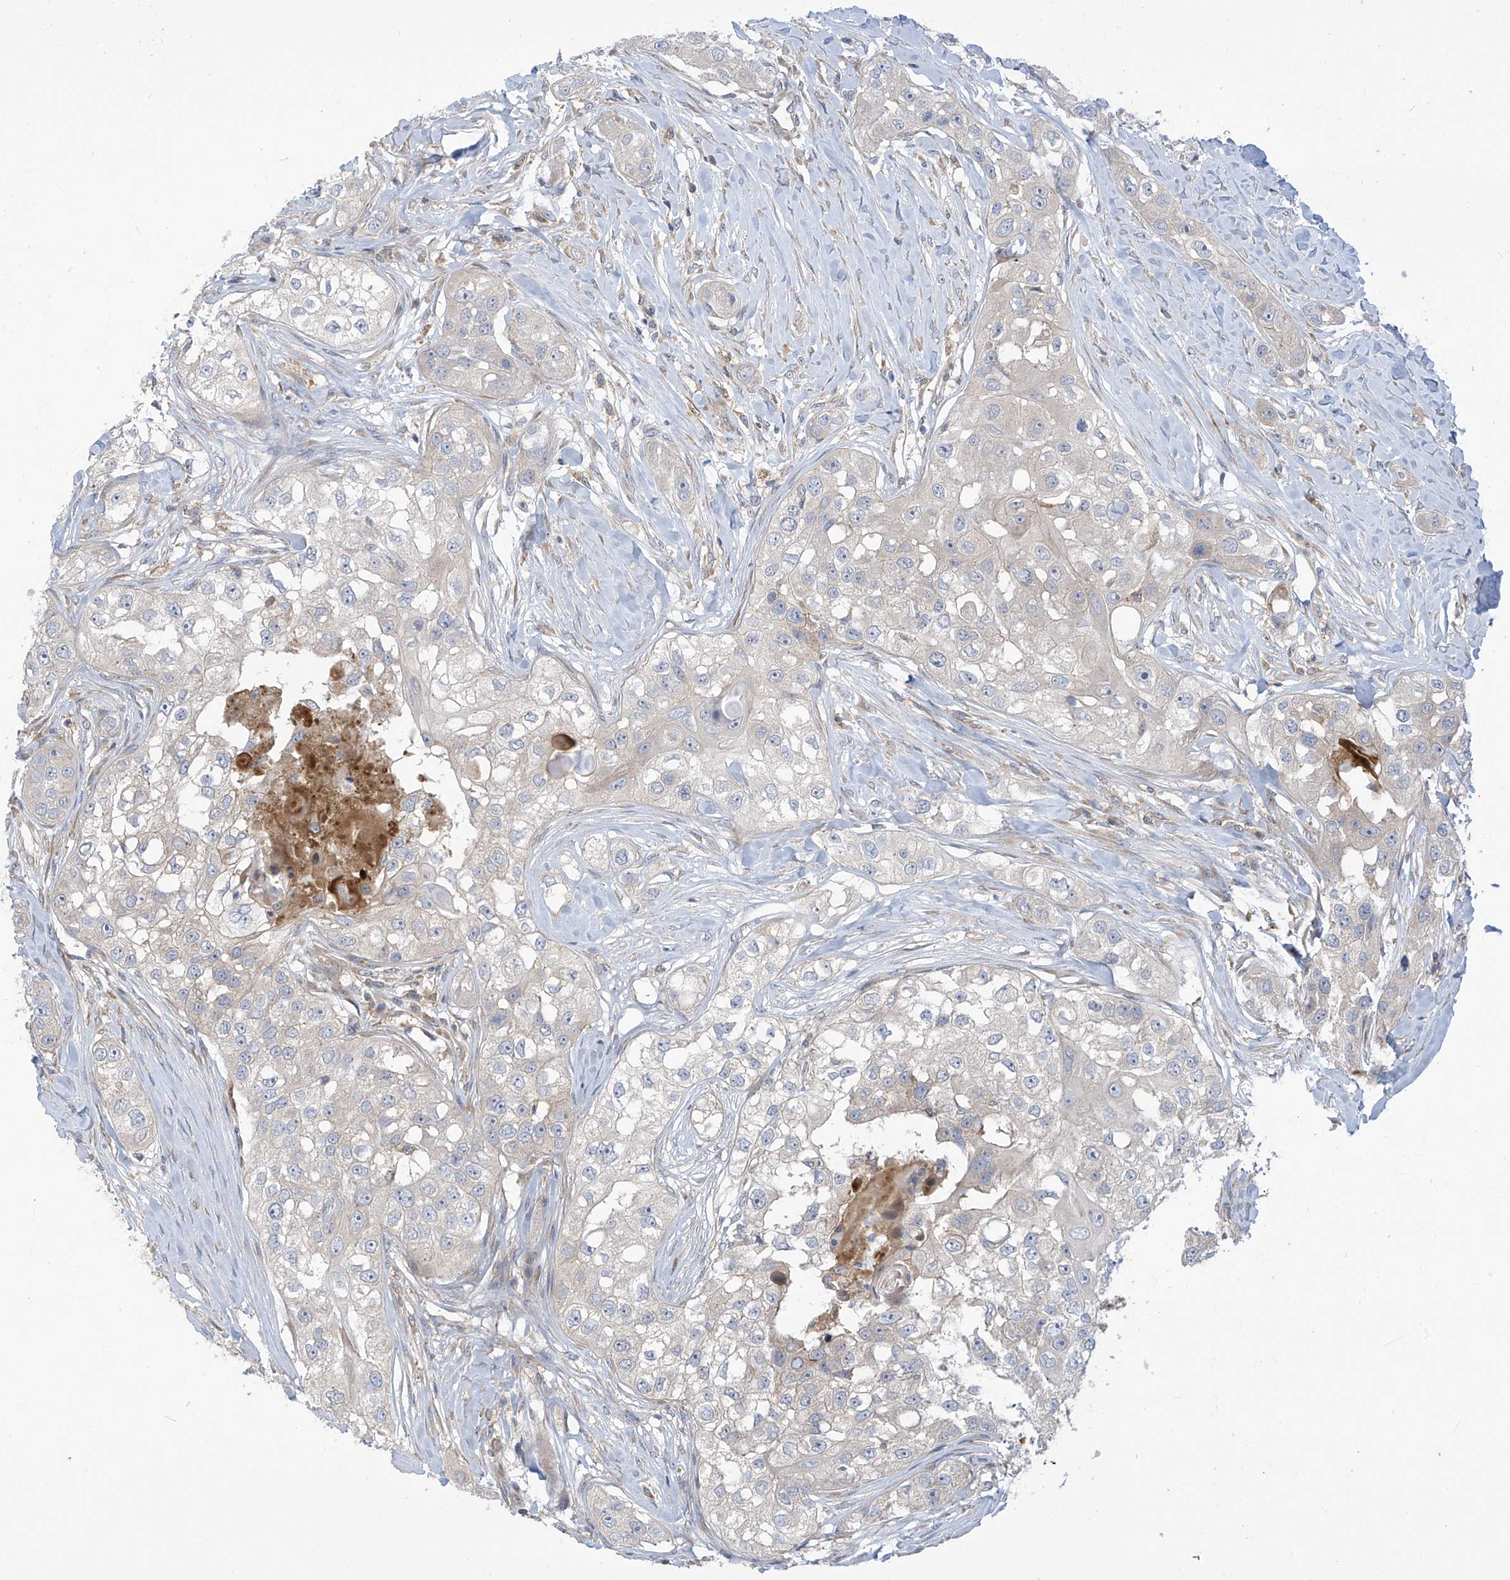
{"staining": {"intensity": "negative", "quantity": "none", "location": "none"}, "tissue": "head and neck cancer", "cell_type": "Tumor cells", "image_type": "cancer", "snomed": [{"axis": "morphology", "description": "Normal tissue, NOS"}, {"axis": "morphology", "description": "Squamous cell carcinoma, NOS"}, {"axis": "topography", "description": "Skeletal muscle"}, {"axis": "topography", "description": "Head-Neck"}], "caption": "This is a histopathology image of IHC staining of squamous cell carcinoma (head and neck), which shows no staining in tumor cells.", "gene": "ADAT2", "patient": {"sex": "male", "age": 51}}